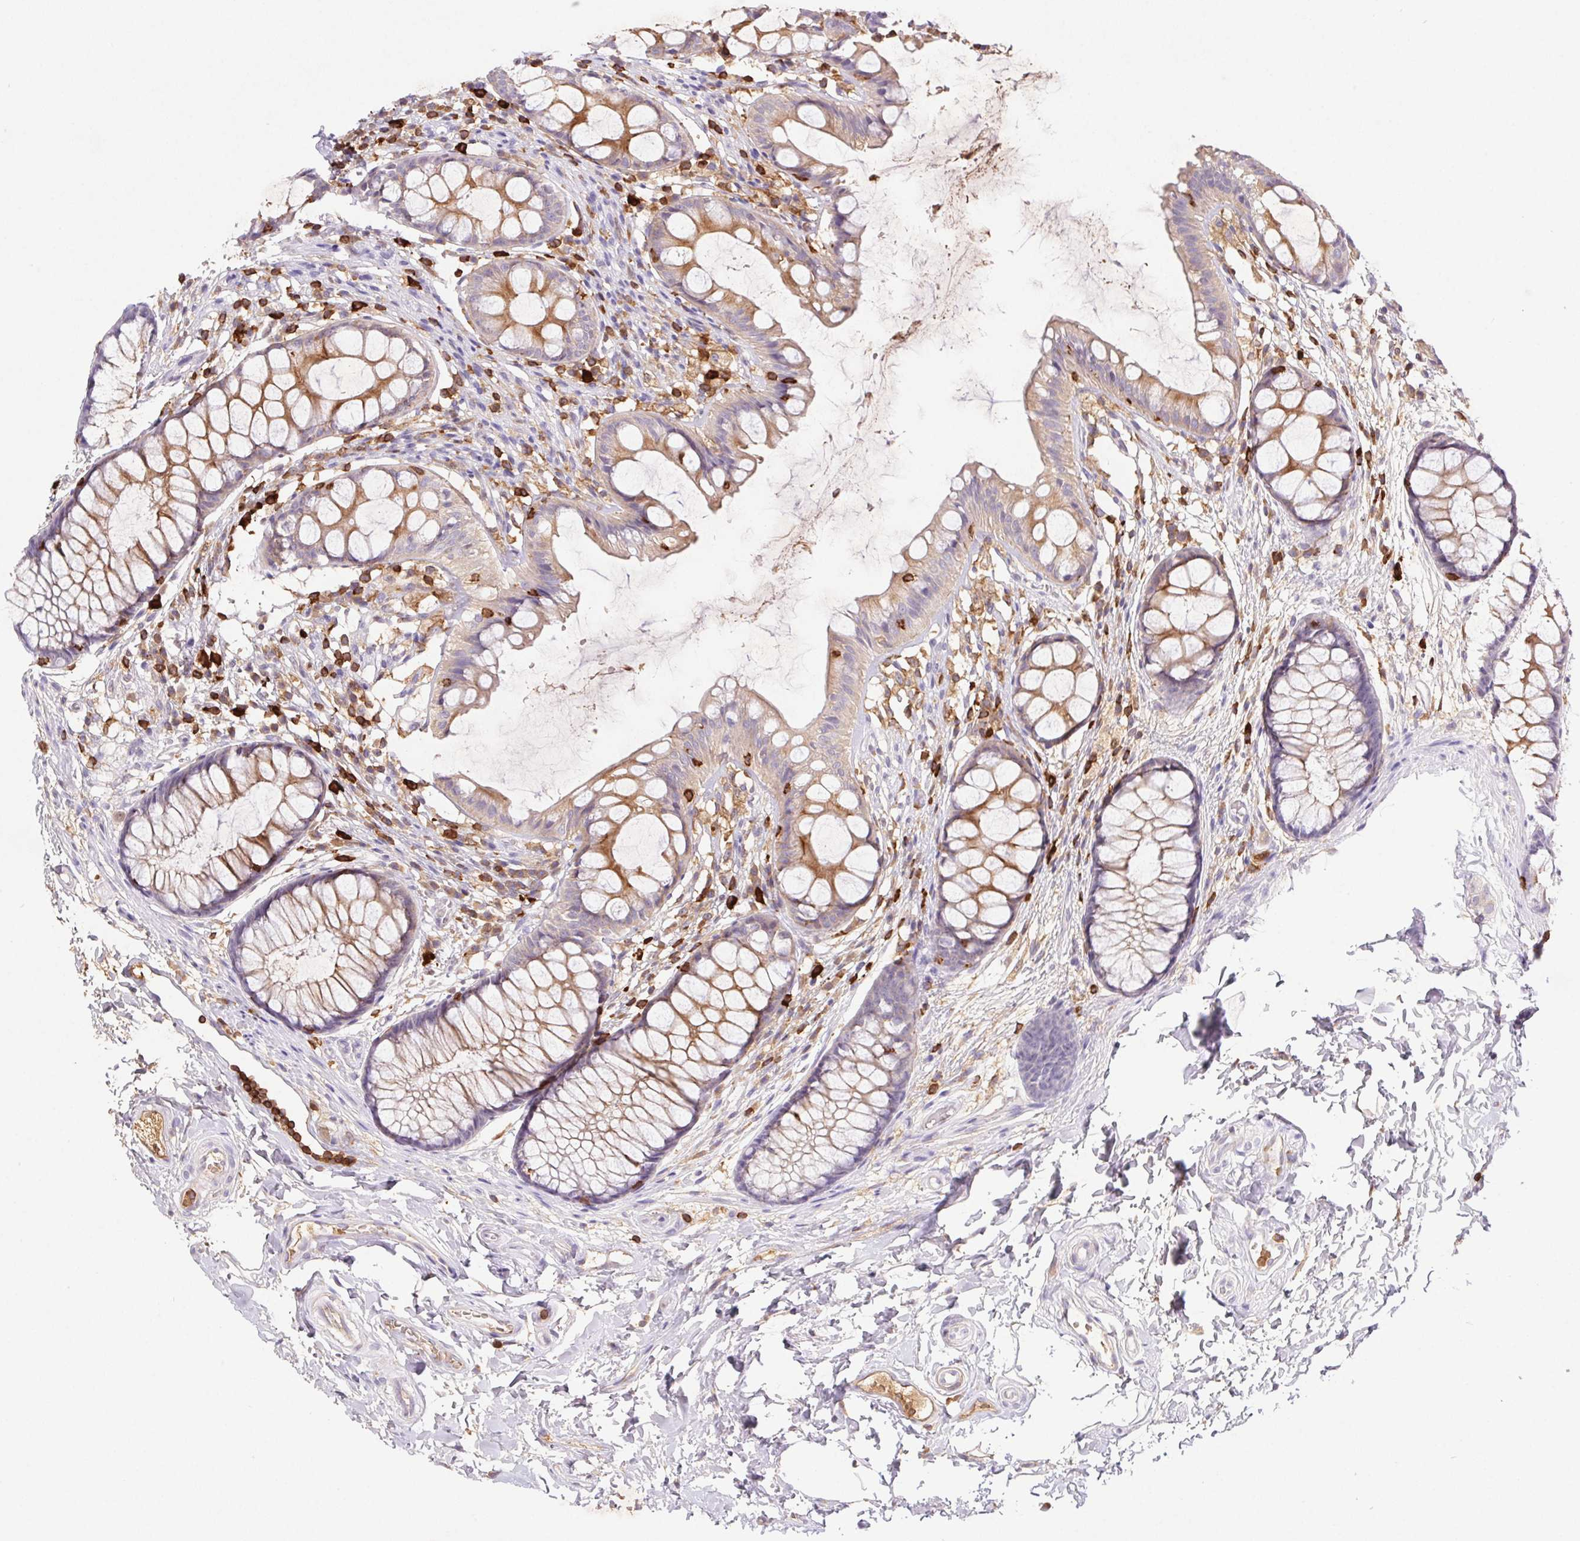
{"staining": {"intensity": "moderate", "quantity": "25%-75%", "location": "cytoplasmic/membranous"}, "tissue": "rectum", "cell_type": "Glandular cells", "image_type": "normal", "snomed": [{"axis": "morphology", "description": "Normal tissue, NOS"}, {"axis": "topography", "description": "Rectum"}], "caption": "Immunohistochemistry micrograph of normal rectum: rectum stained using immunohistochemistry (IHC) shows medium levels of moderate protein expression localized specifically in the cytoplasmic/membranous of glandular cells, appearing as a cytoplasmic/membranous brown color.", "gene": "APBB1IP", "patient": {"sex": "female", "age": 62}}